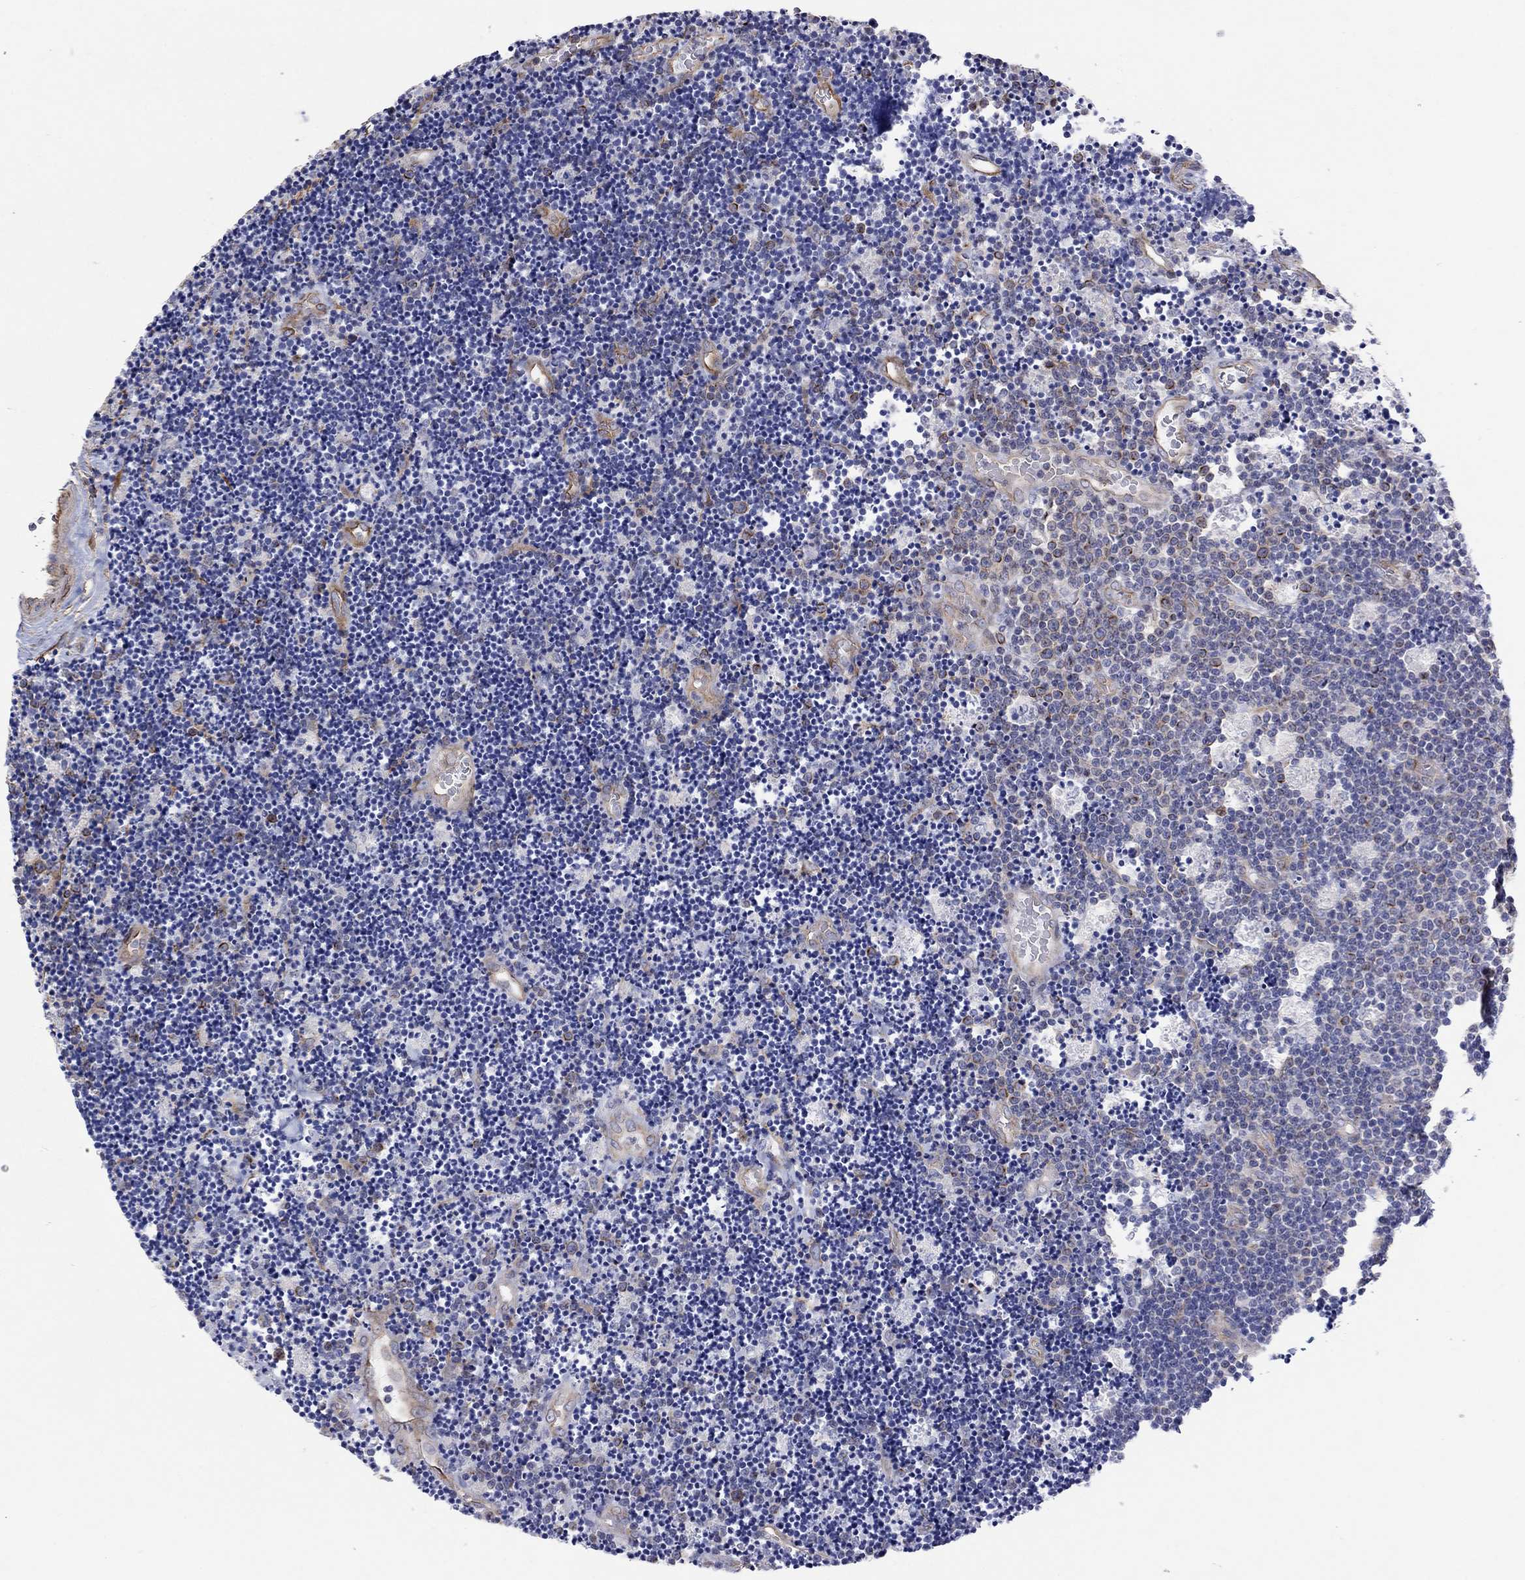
{"staining": {"intensity": "weak", "quantity": "25%-75%", "location": "cytoplasmic/membranous"}, "tissue": "lymphoma", "cell_type": "Tumor cells", "image_type": "cancer", "snomed": [{"axis": "morphology", "description": "Malignant lymphoma, non-Hodgkin's type, Low grade"}, {"axis": "topography", "description": "Brain"}], "caption": "Human low-grade malignant lymphoma, non-Hodgkin's type stained with a brown dye demonstrates weak cytoplasmic/membranous positive expression in approximately 25%-75% of tumor cells.", "gene": "TPRN", "patient": {"sex": "female", "age": 66}}